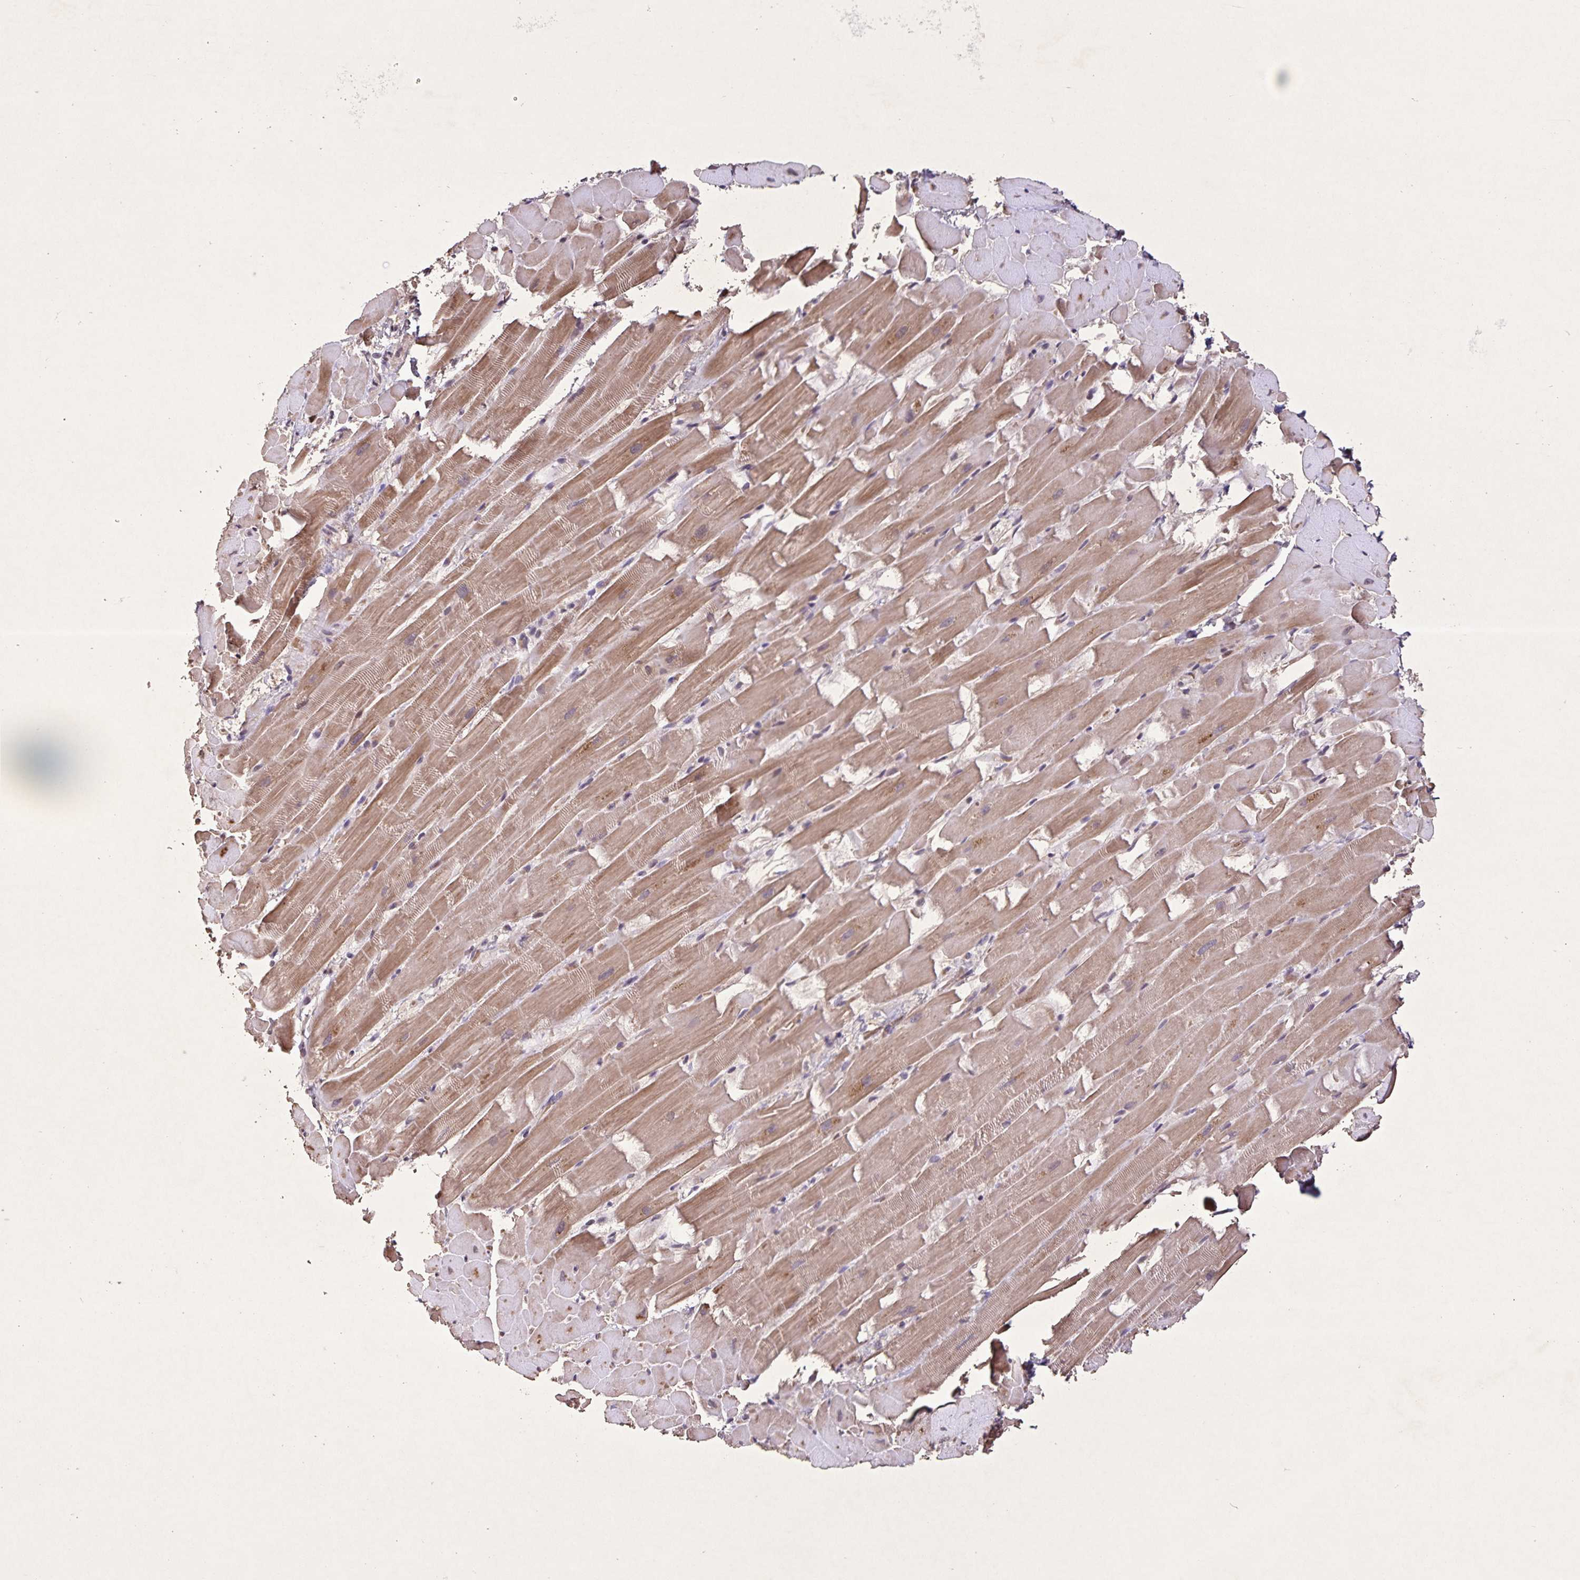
{"staining": {"intensity": "moderate", "quantity": "25%-75%", "location": "cytoplasmic/membranous"}, "tissue": "heart muscle", "cell_type": "Cardiomyocytes", "image_type": "normal", "snomed": [{"axis": "morphology", "description": "Normal tissue, NOS"}, {"axis": "topography", "description": "Heart"}], "caption": "The image exhibits immunohistochemical staining of normal heart muscle. There is moderate cytoplasmic/membranous staining is identified in approximately 25%-75% of cardiomyocytes.", "gene": "GDF2", "patient": {"sex": "male", "age": 37}}